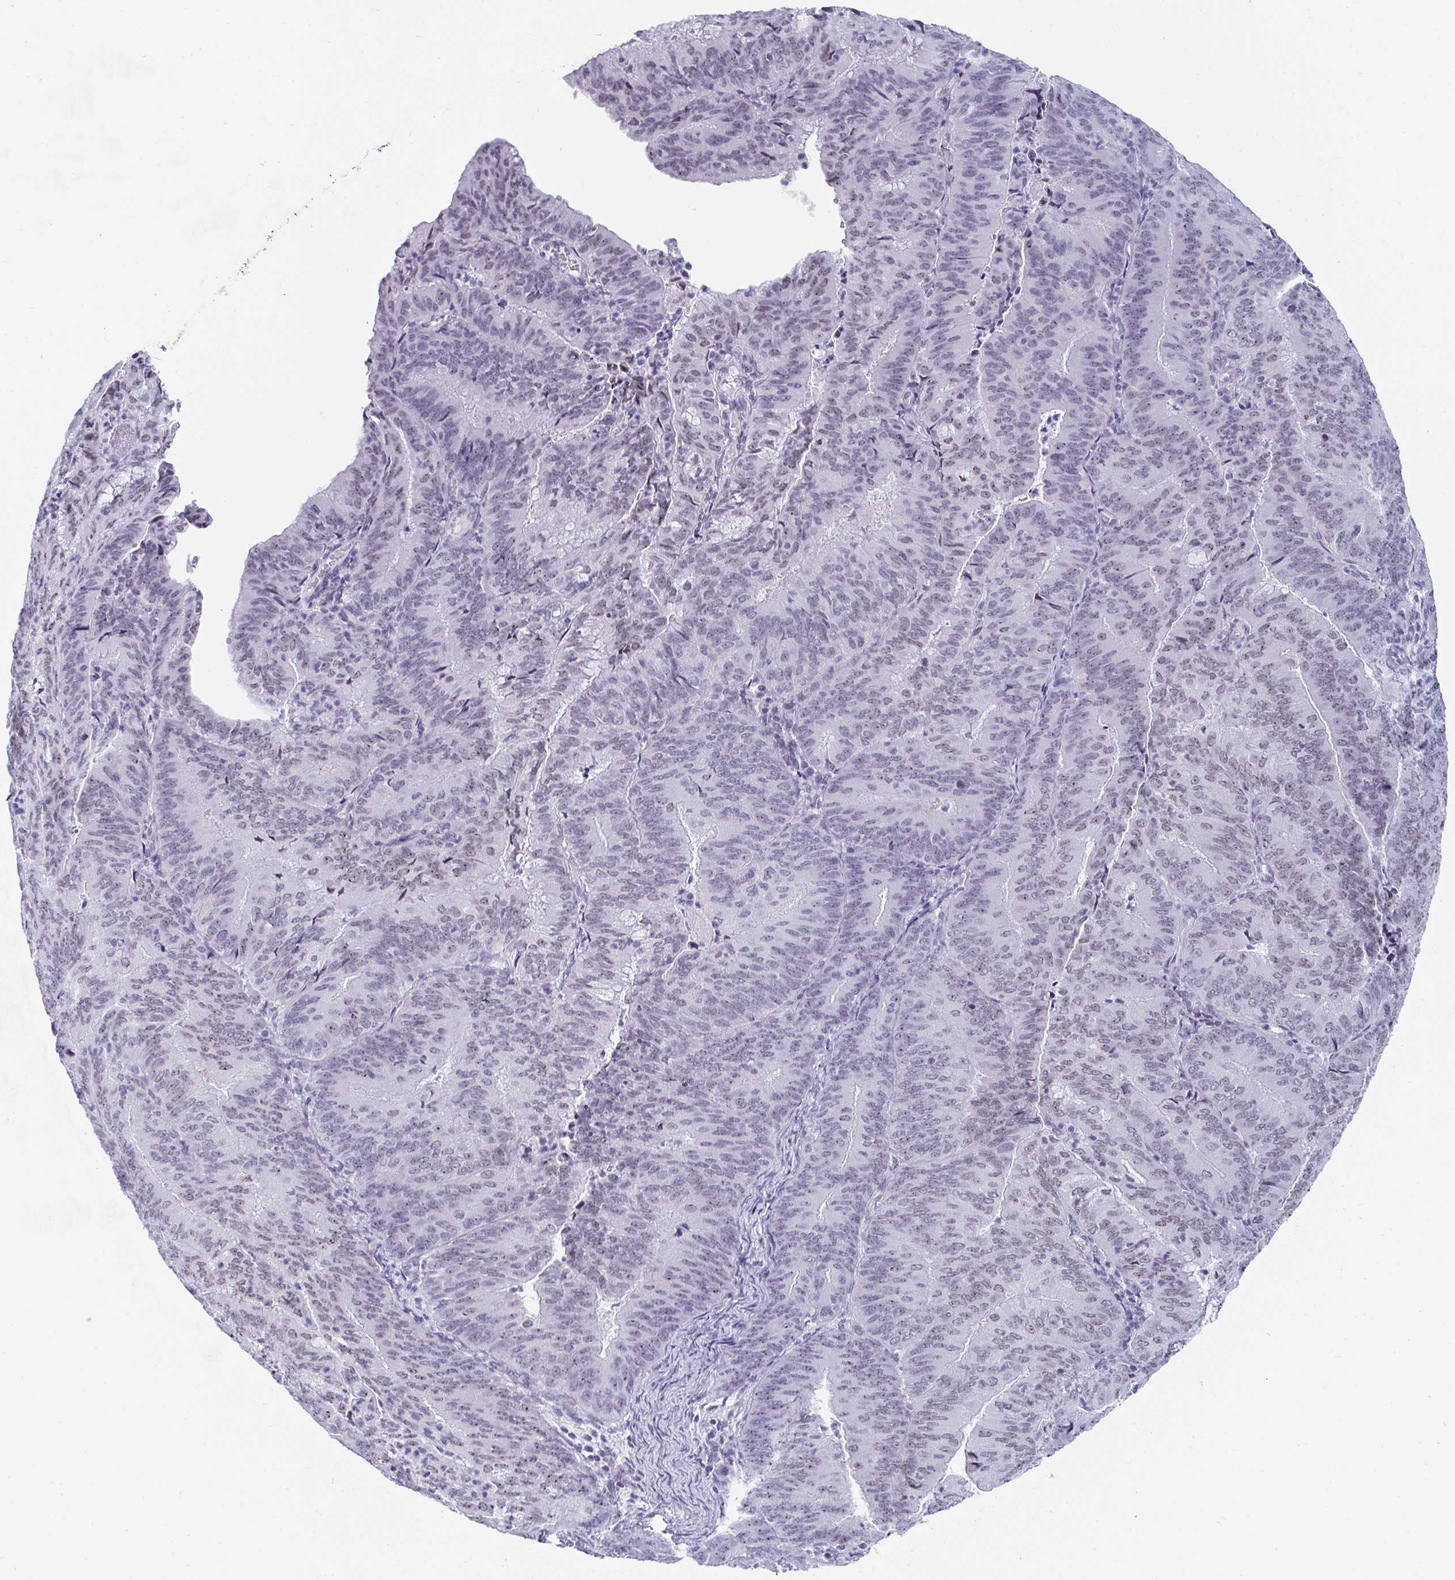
{"staining": {"intensity": "weak", "quantity": "25%-75%", "location": "nuclear"}, "tissue": "endometrial cancer", "cell_type": "Tumor cells", "image_type": "cancer", "snomed": [{"axis": "morphology", "description": "Adenocarcinoma, NOS"}, {"axis": "topography", "description": "Endometrium"}], "caption": "Adenocarcinoma (endometrial) stained with immunohistochemistry (IHC) exhibits weak nuclear staining in approximately 25%-75% of tumor cells.", "gene": "NOP10", "patient": {"sex": "female", "age": 57}}